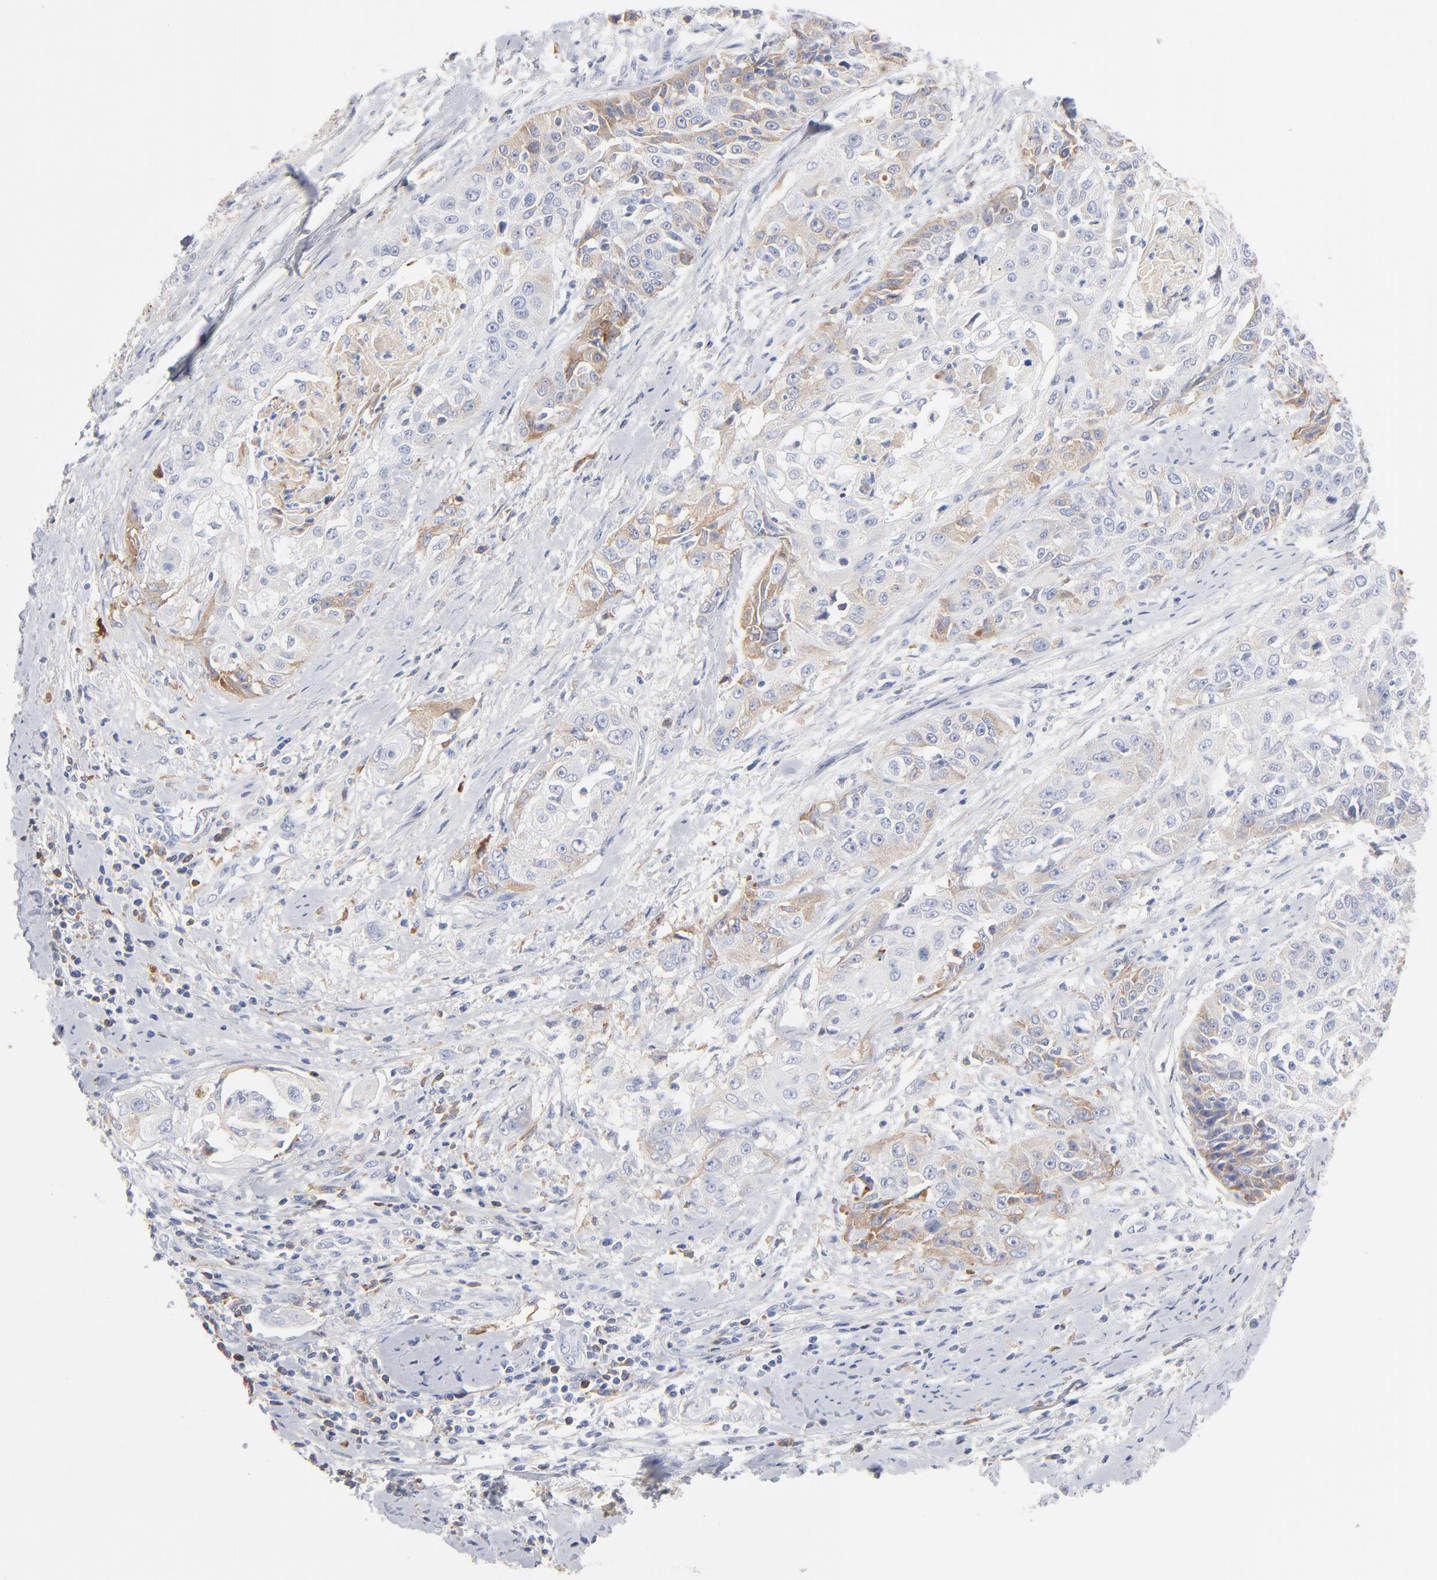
{"staining": {"intensity": "negative", "quantity": "none", "location": "none"}, "tissue": "cervical cancer", "cell_type": "Tumor cells", "image_type": "cancer", "snomed": [{"axis": "morphology", "description": "Squamous cell carcinoma, NOS"}, {"axis": "topography", "description": "Cervix"}], "caption": "Cervical cancer (squamous cell carcinoma) was stained to show a protein in brown. There is no significant expression in tumor cells.", "gene": "APOH", "patient": {"sex": "female", "age": 64}}